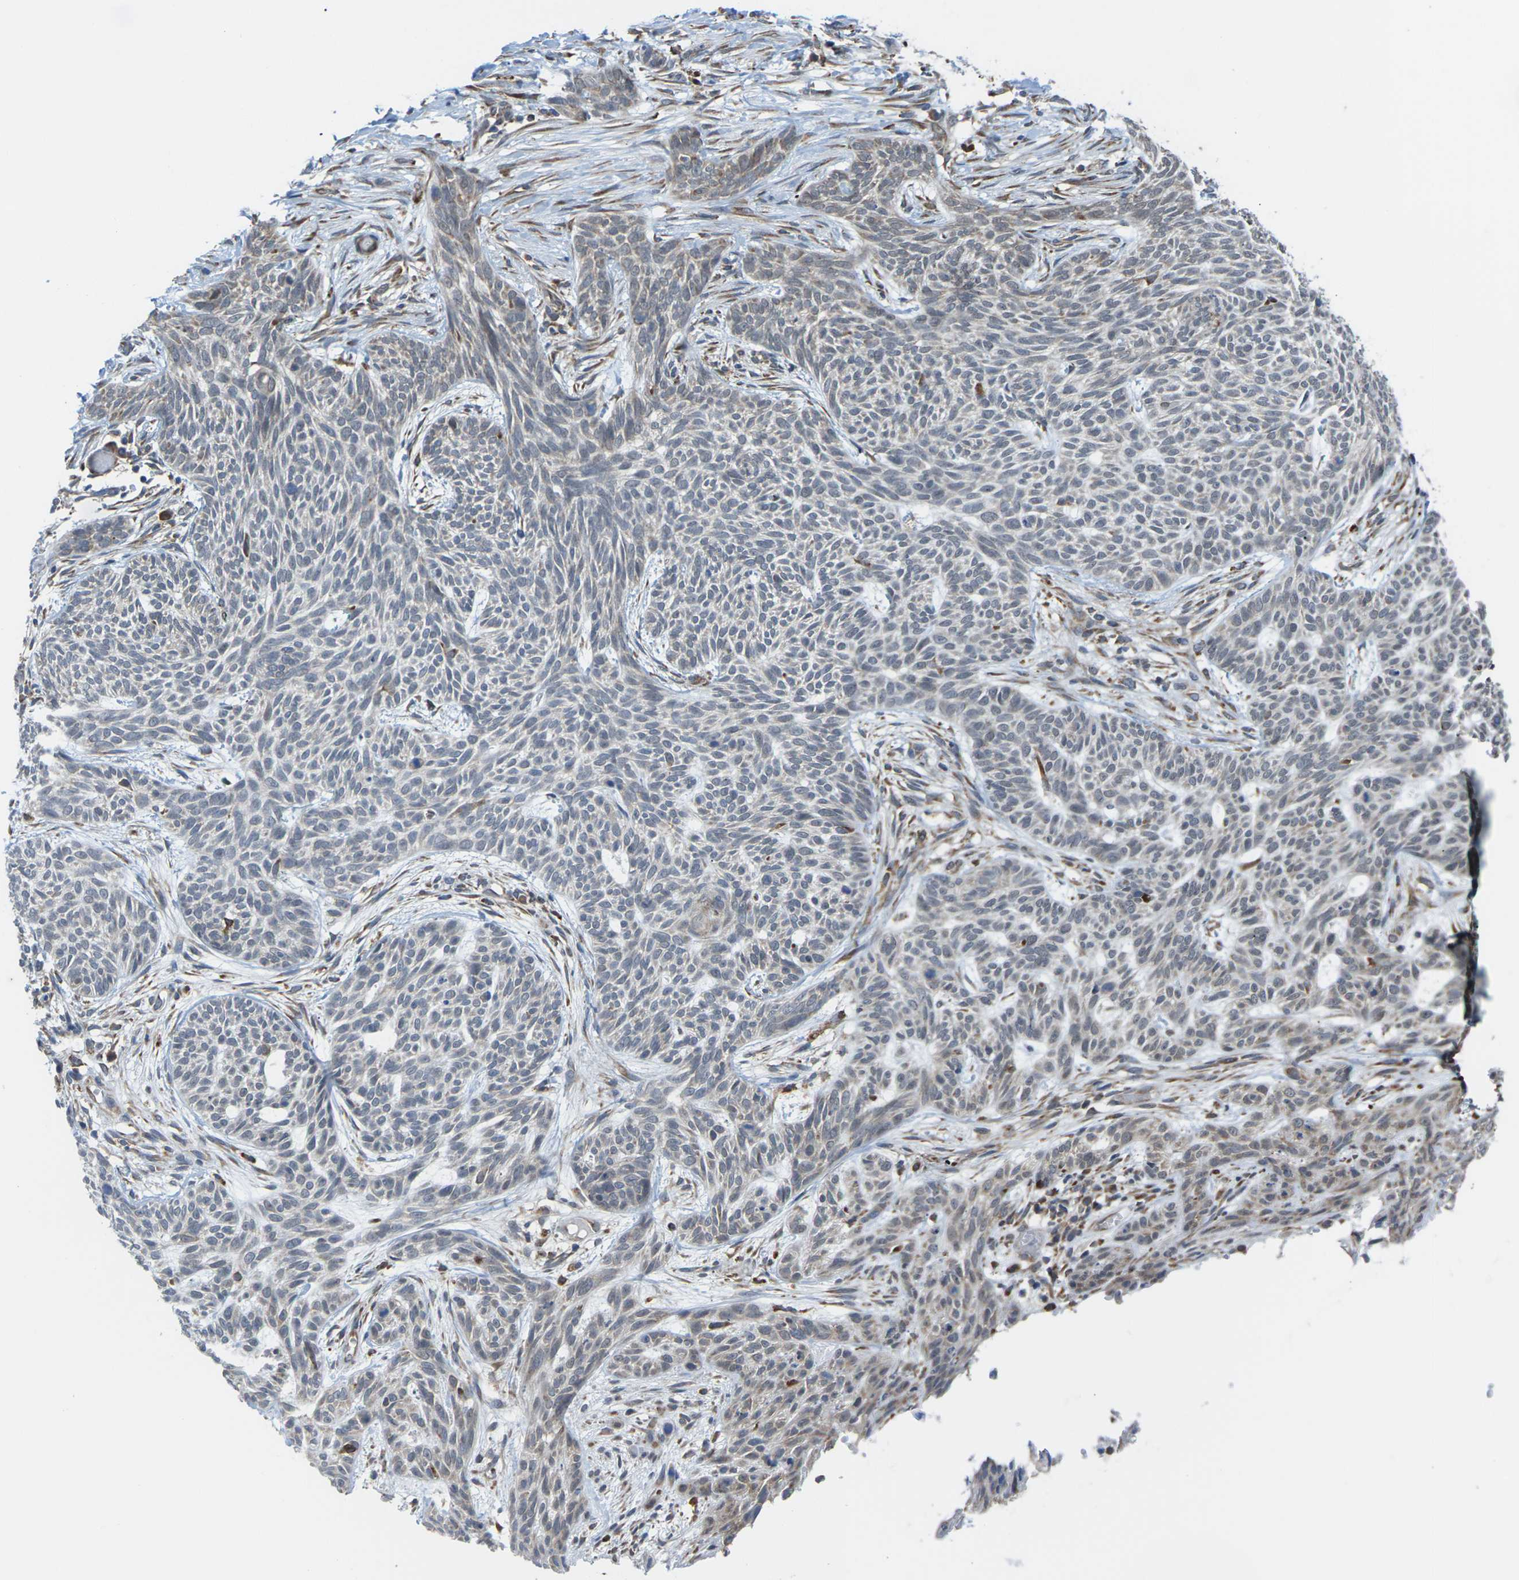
{"staining": {"intensity": "negative", "quantity": "none", "location": "none"}, "tissue": "skin cancer", "cell_type": "Tumor cells", "image_type": "cancer", "snomed": [{"axis": "morphology", "description": "Basal cell carcinoma"}, {"axis": "topography", "description": "Skin"}], "caption": "The immunohistochemistry histopathology image has no significant expression in tumor cells of skin cancer (basal cell carcinoma) tissue.", "gene": "PDZK1IP1", "patient": {"sex": "female", "age": 59}}